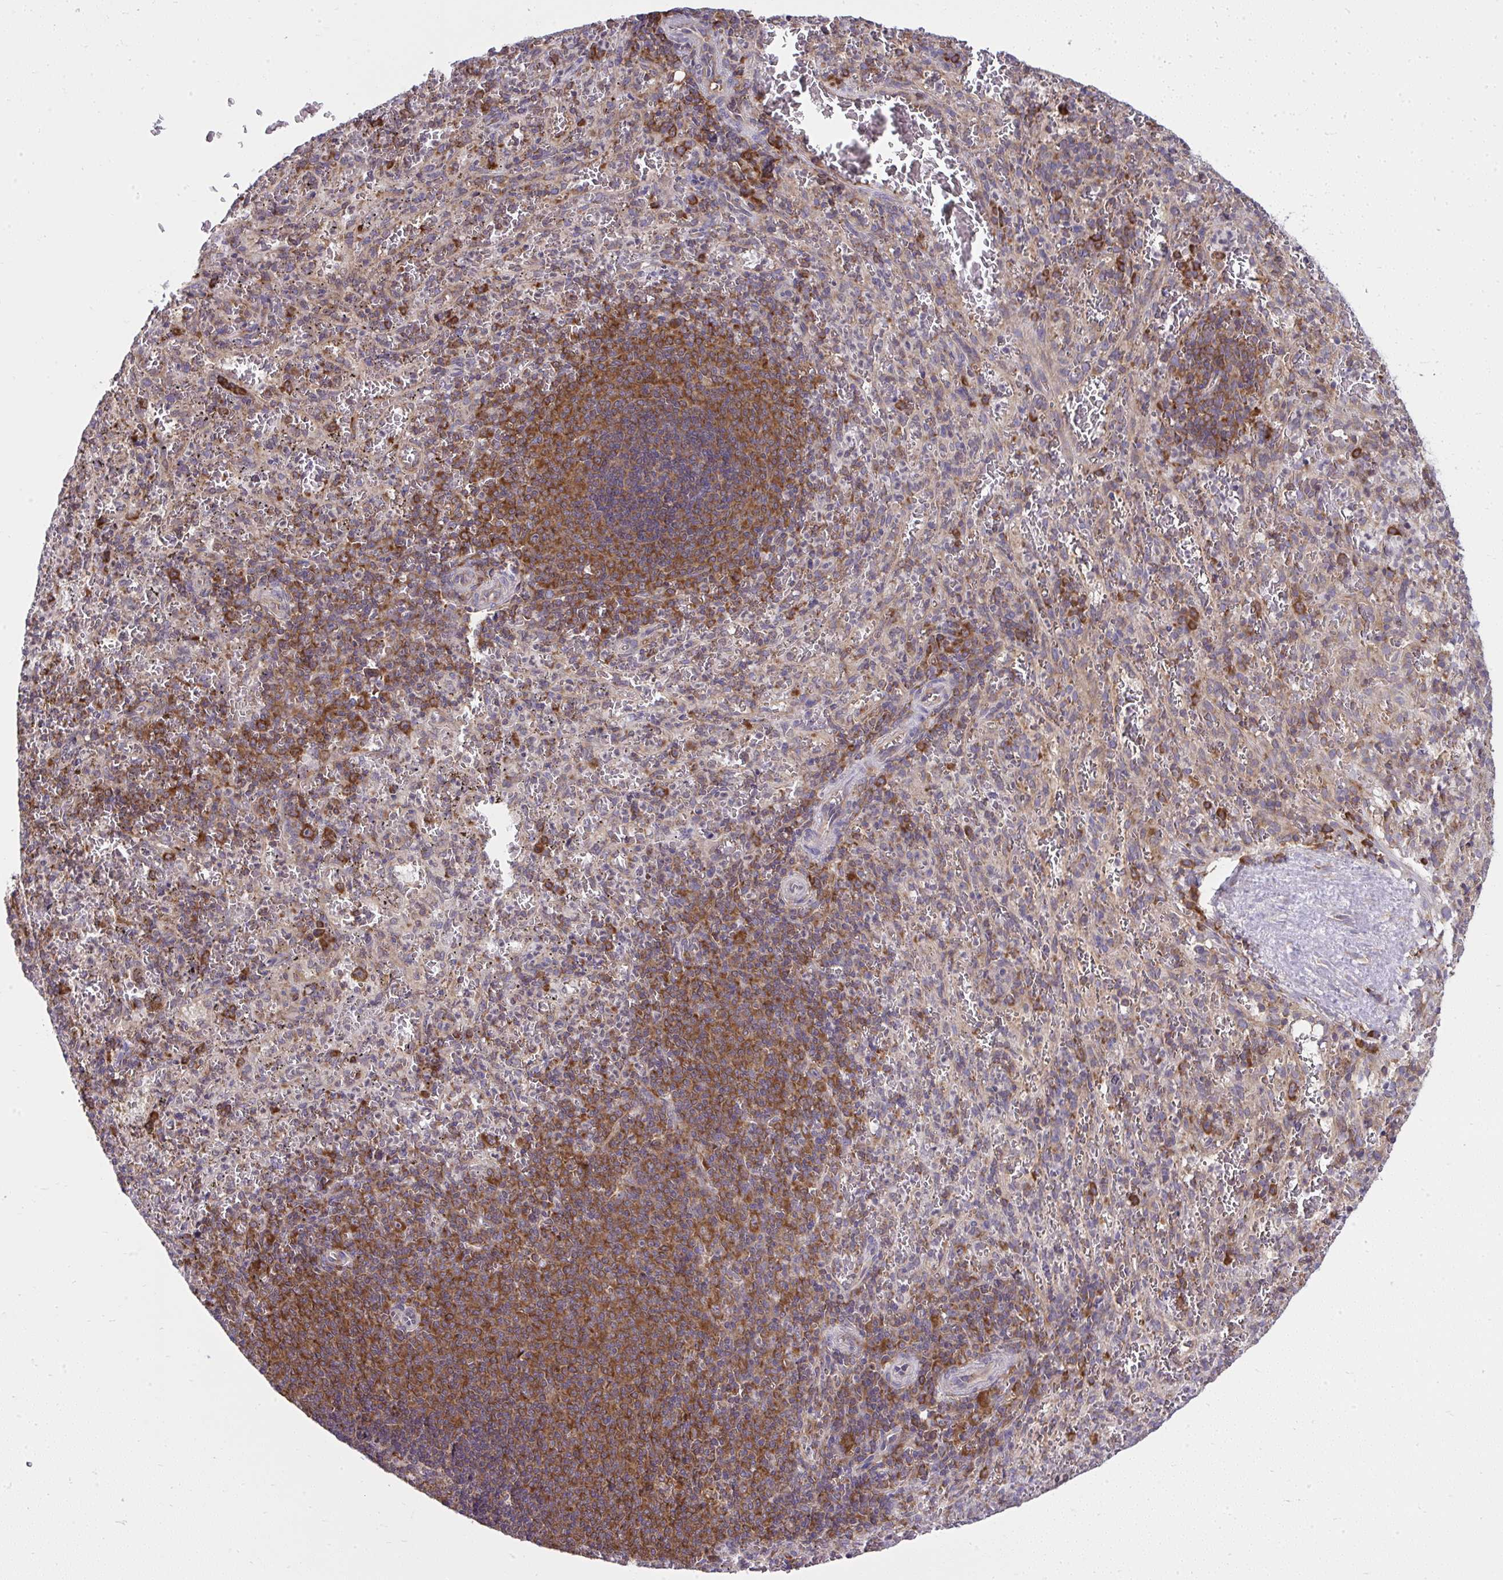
{"staining": {"intensity": "weak", "quantity": "<25%", "location": "cytoplasmic/membranous"}, "tissue": "spleen", "cell_type": "Cells in red pulp", "image_type": "normal", "snomed": [{"axis": "morphology", "description": "Normal tissue, NOS"}, {"axis": "topography", "description": "Spleen"}], "caption": "A high-resolution histopathology image shows immunohistochemistry (IHC) staining of unremarkable spleen, which demonstrates no significant positivity in cells in red pulp. (DAB (3,3'-diaminobenzidine) immunohistochemistry (IHC) with hematoxylin counter stain).", "gene": "RPS7", "patient": {"sex": "male", "age": 57}}